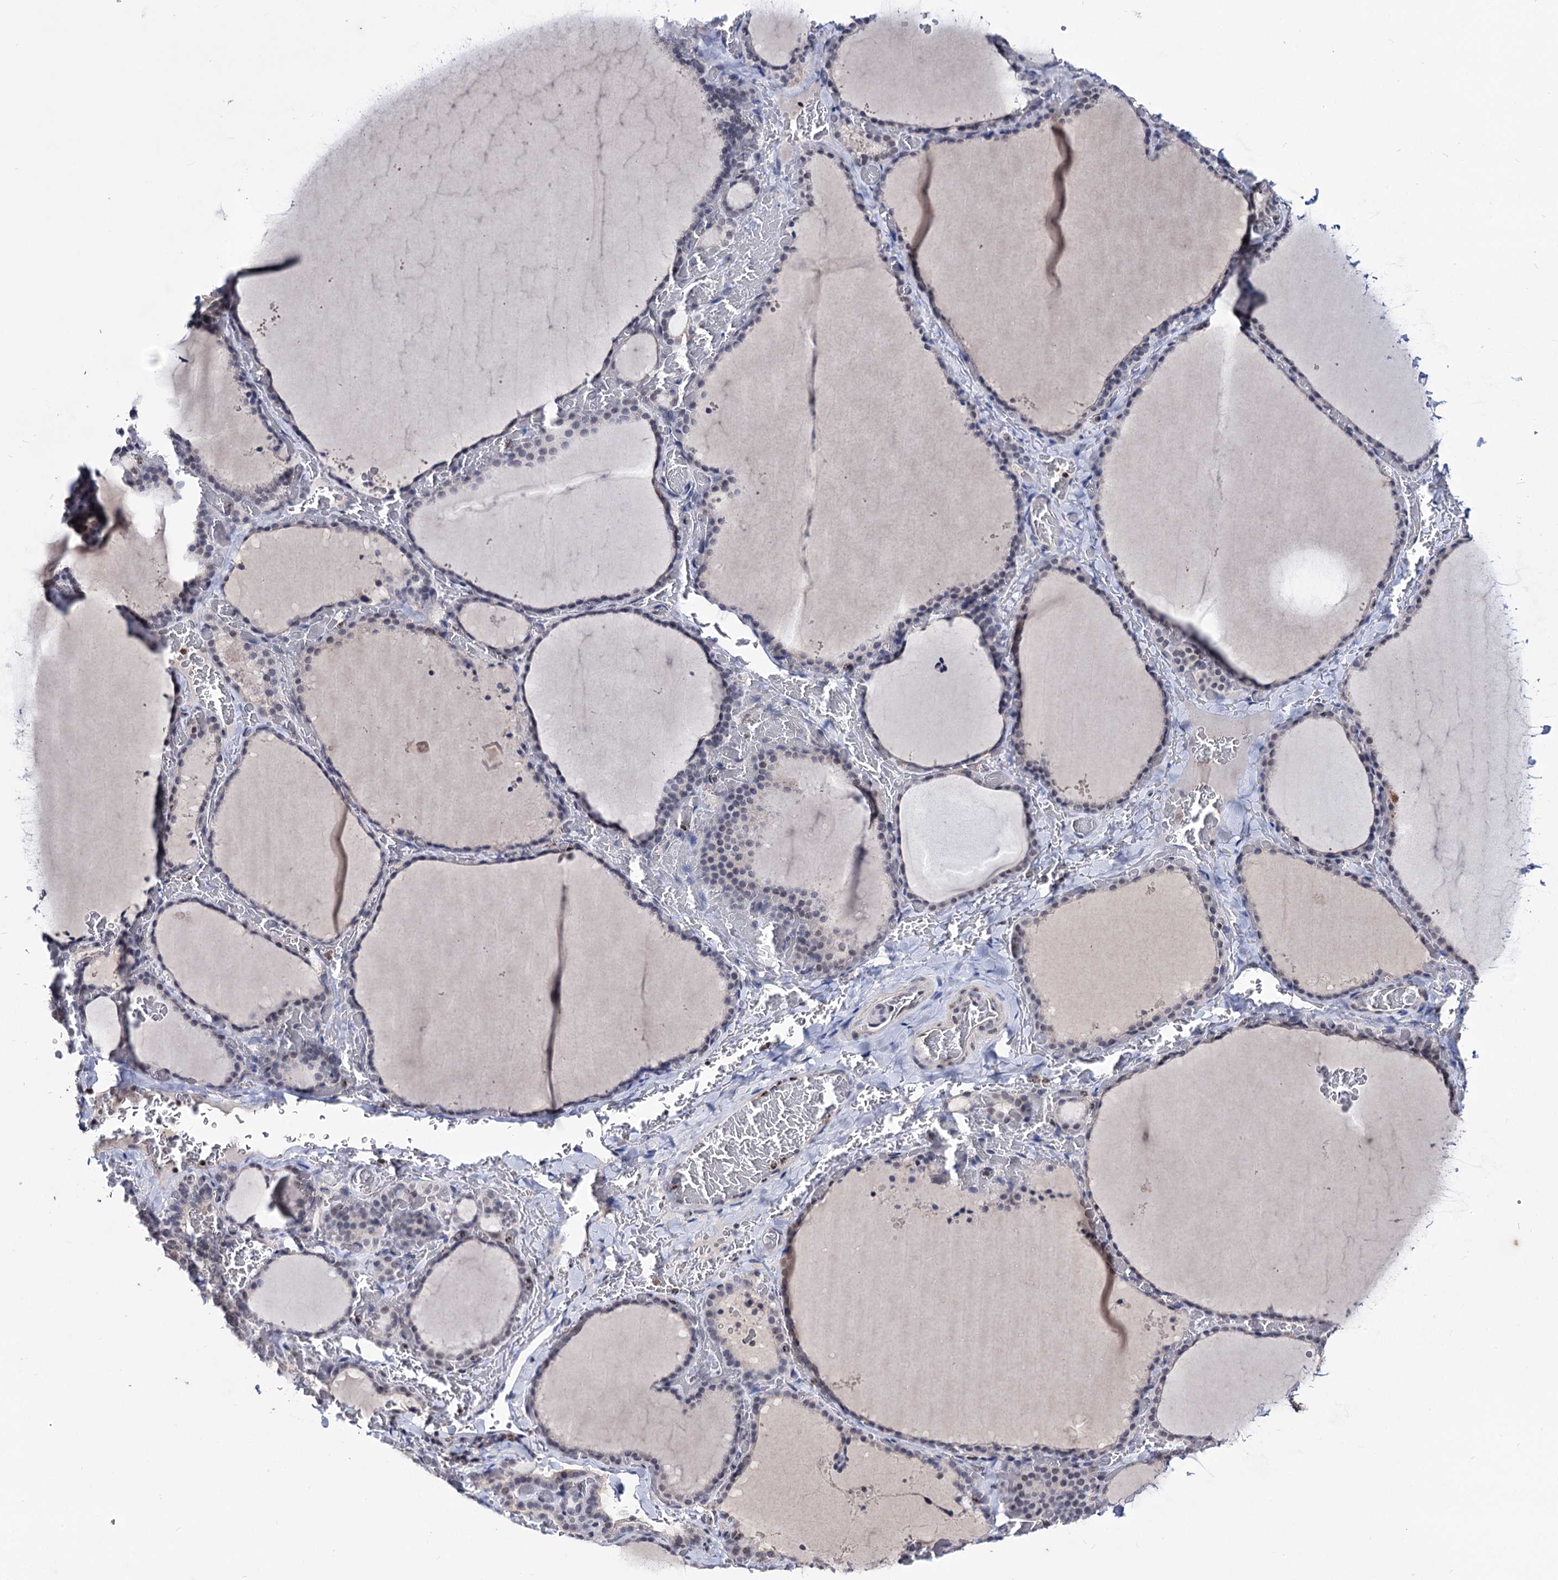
{"staining": {"intensity": "negative", "quantity": "none", "location": "none"}, "tissue": "thyroid gland", "cell_type": "Glandular cells", "image_type": "normal", "snomed": [{"axis": "morphology", "description": "Normal tissue, NOS"}, {"axis": "topography", "description": "Thyroid gland"}], "caption": "A micrograph of human thyroid gland is negative for staining in glandular cells. Nuclei are stained in blue.", "gene": "SMCHD1", "patient": {"sex": "female", "age": 39}}